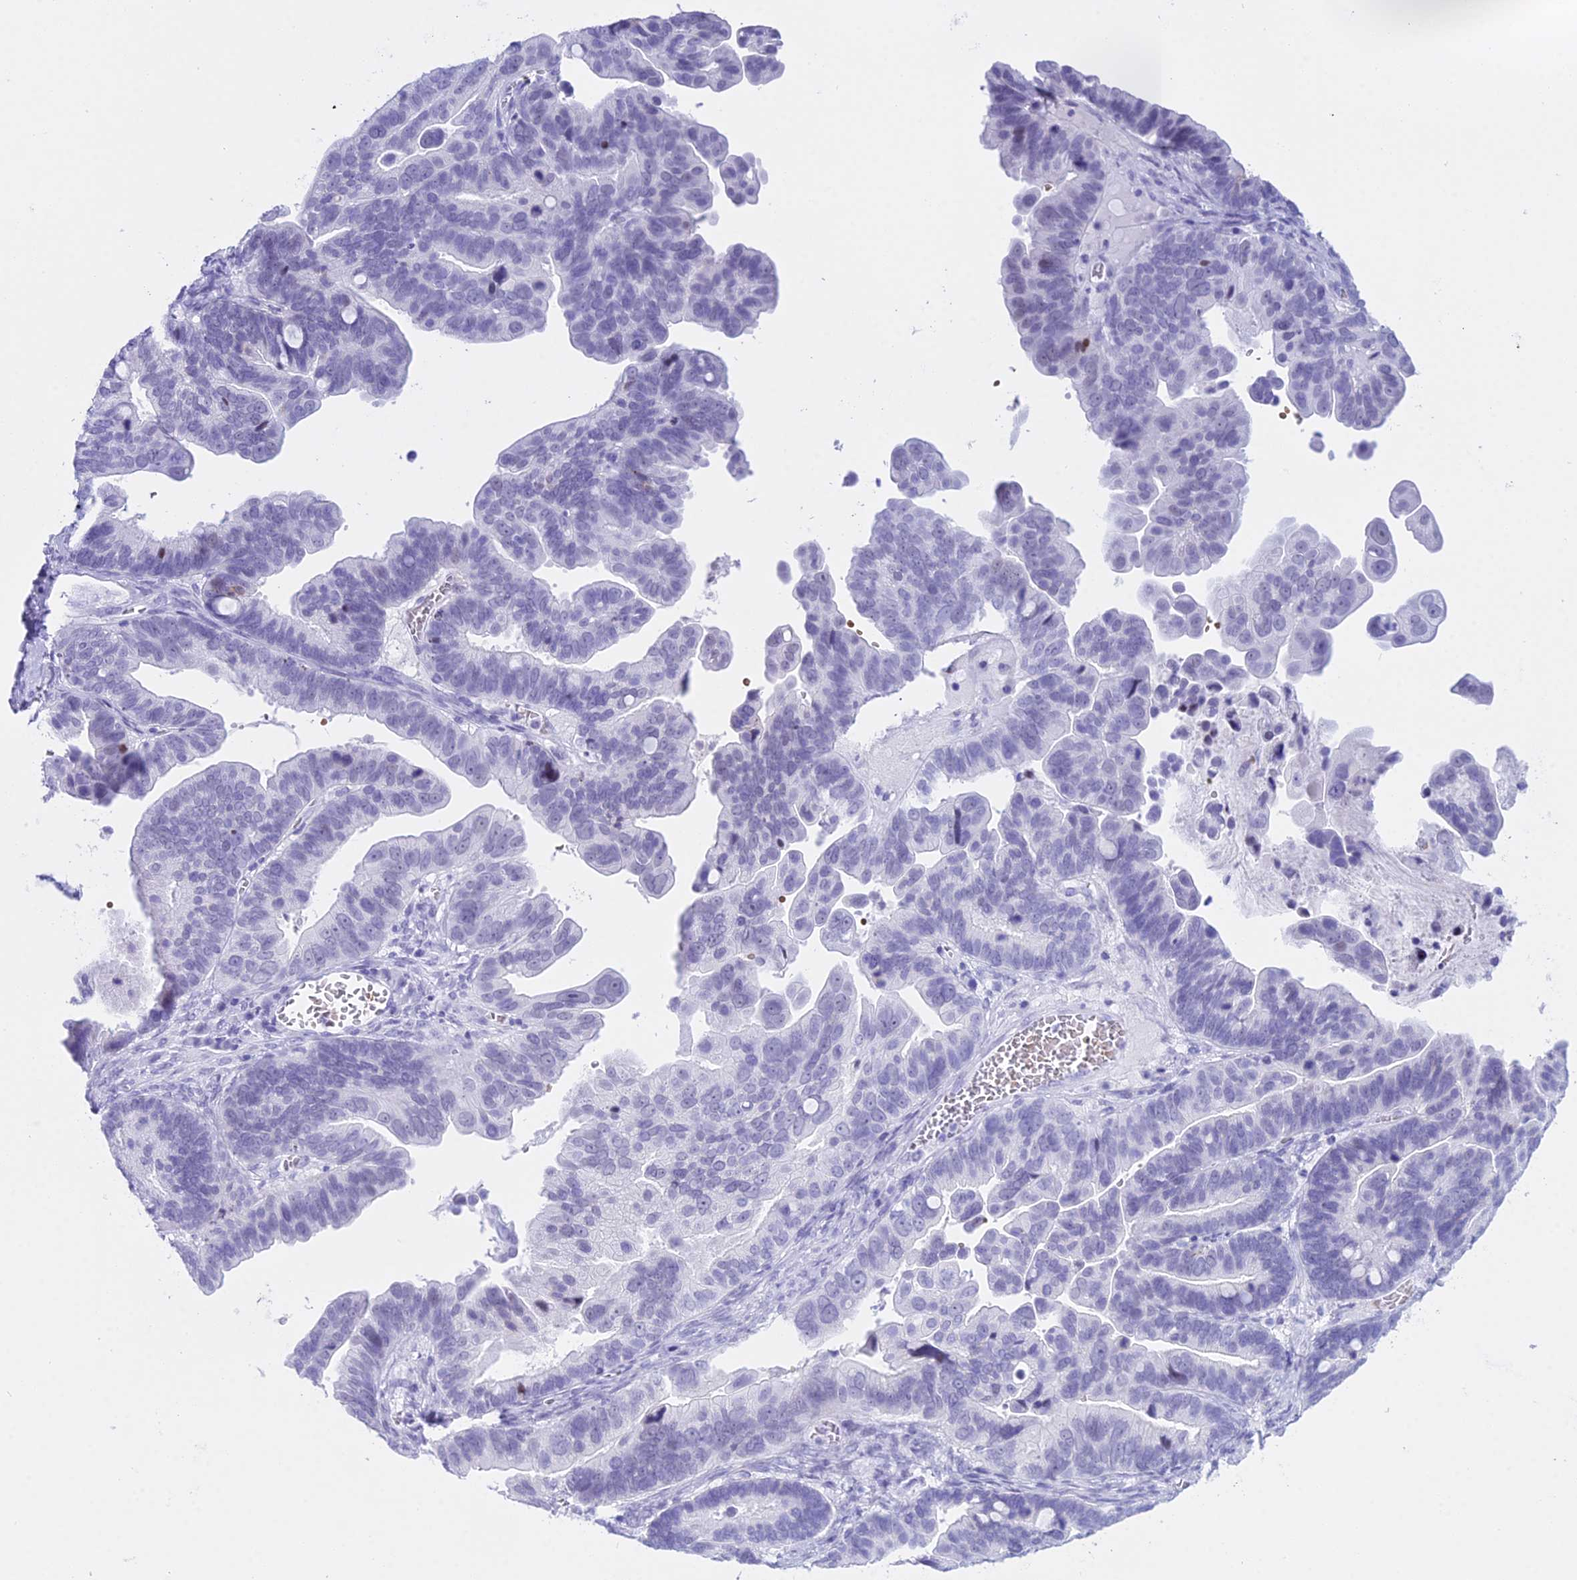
{"staining": {"intensity": "negative", "quantity": "none", "location": "none"}, "tissue": "ovarian cancer", "cell_type": "Tumor cells", "image_type": "cancer", "snomed": [{"axis": "morphology", "description": "Cystadenocarcinoma, serous, NOS"}, {"axis": "topography", "description": "Ovary"}], "caption": "IHC micrograph of neoplastic tissue: human ovarian cancer (serous cystadenocarcinoma) stained with DAB demonstrates no significant protein positivity in tumor cells.", "gene": "RNPS1", "patient": {"sex": "female", "age": 56}}